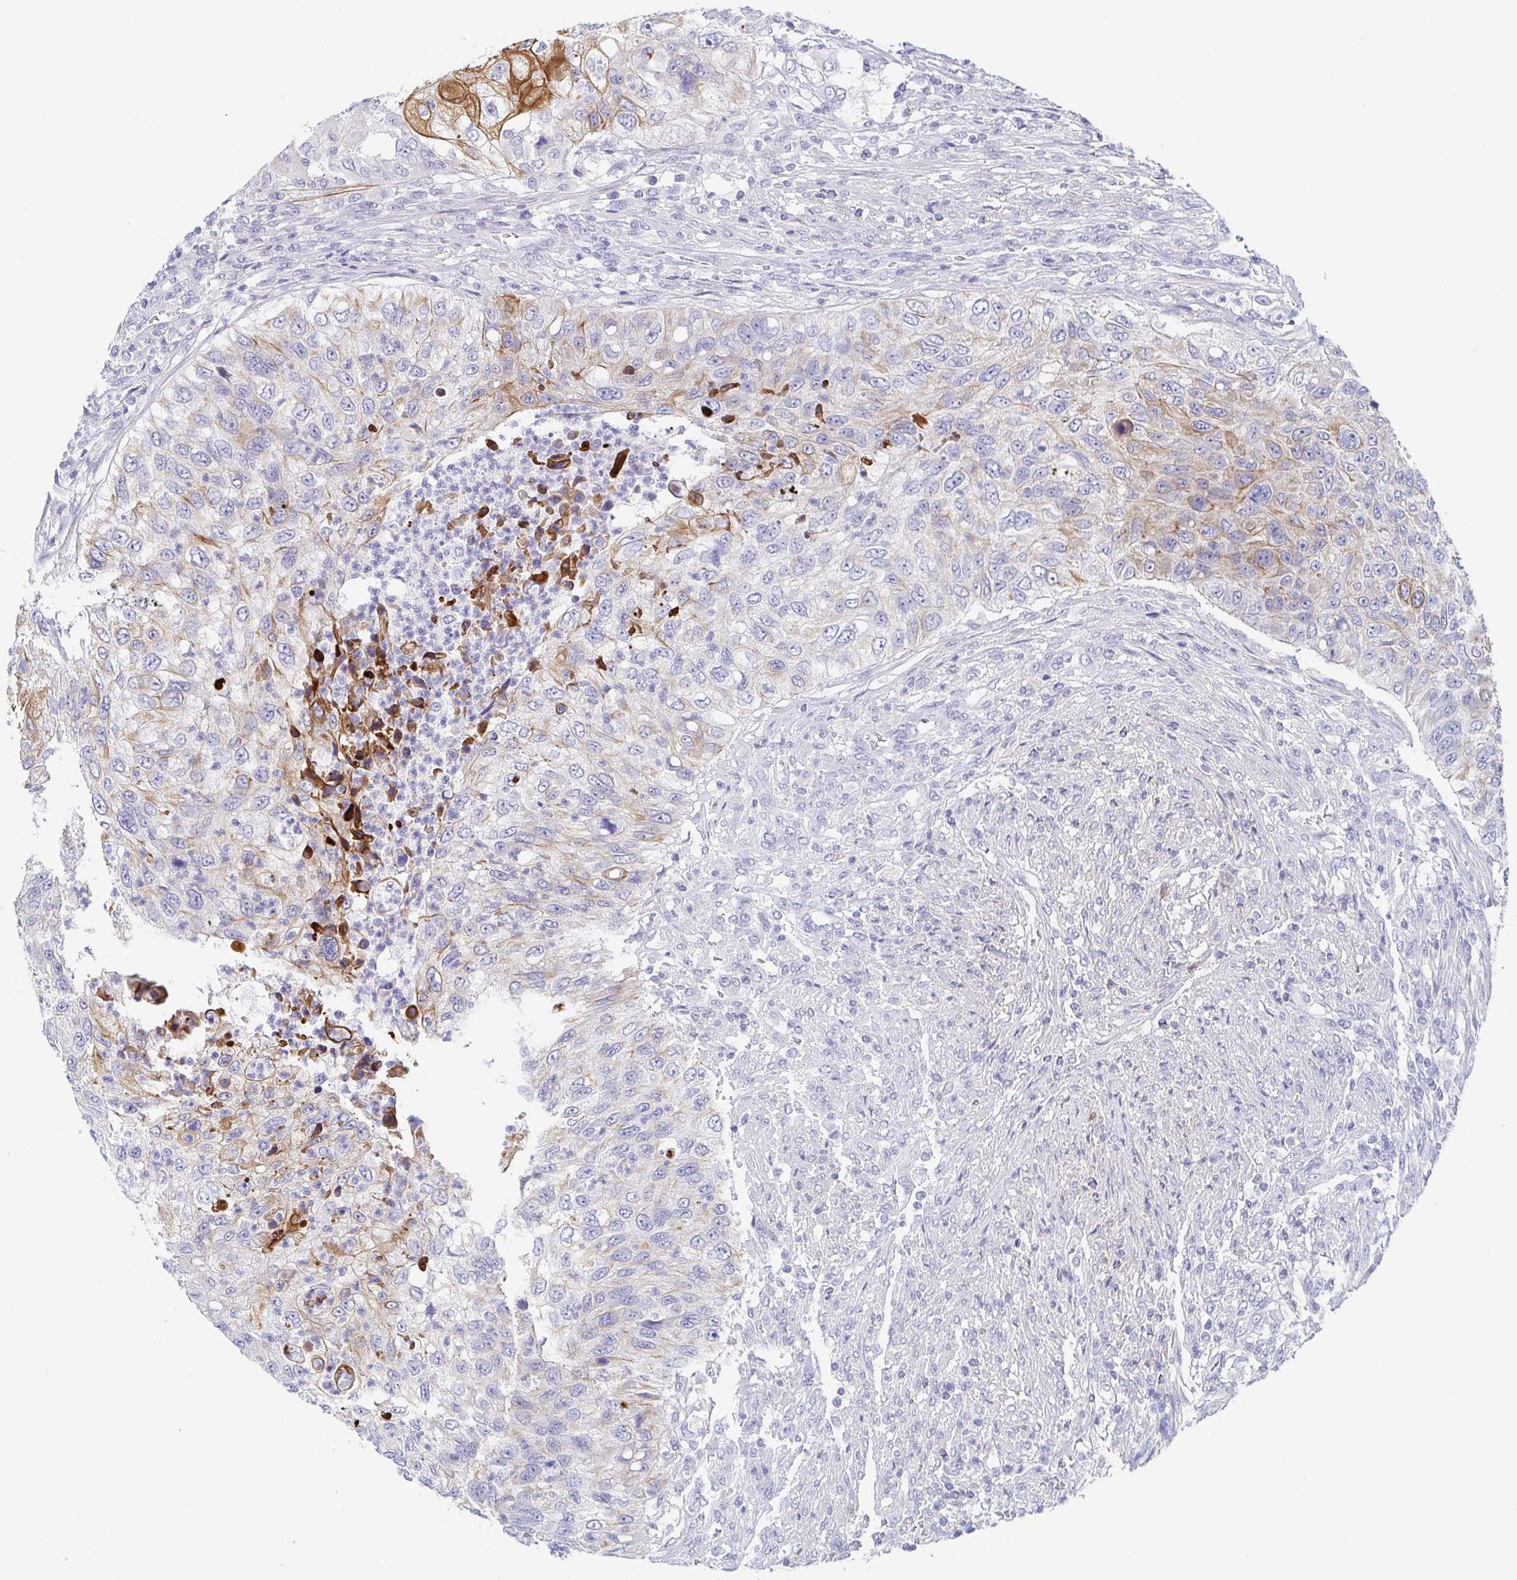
{"staining": {"intensity": "moderate", "quantity": "<25%", "location": "cytoplasmic/membranous"}, "tissue": "urothelial cancer", "cell_type": "Tumor cells", "image_type": "cancer", "snomed": [{"axis": "morphology", "description": "Urothelial carcinoma, High grade"}, {"axis": "topography", "description": "Urinary bladder"}], "caption": "Urothelial cancer tissue demonstrates moderate cytoplasmic/membranous expression in about <25% of tumor cells, visualized by immunohistochemistry.", "gene": "RHOV", "patient": {"sex": "female", "age": 60}}